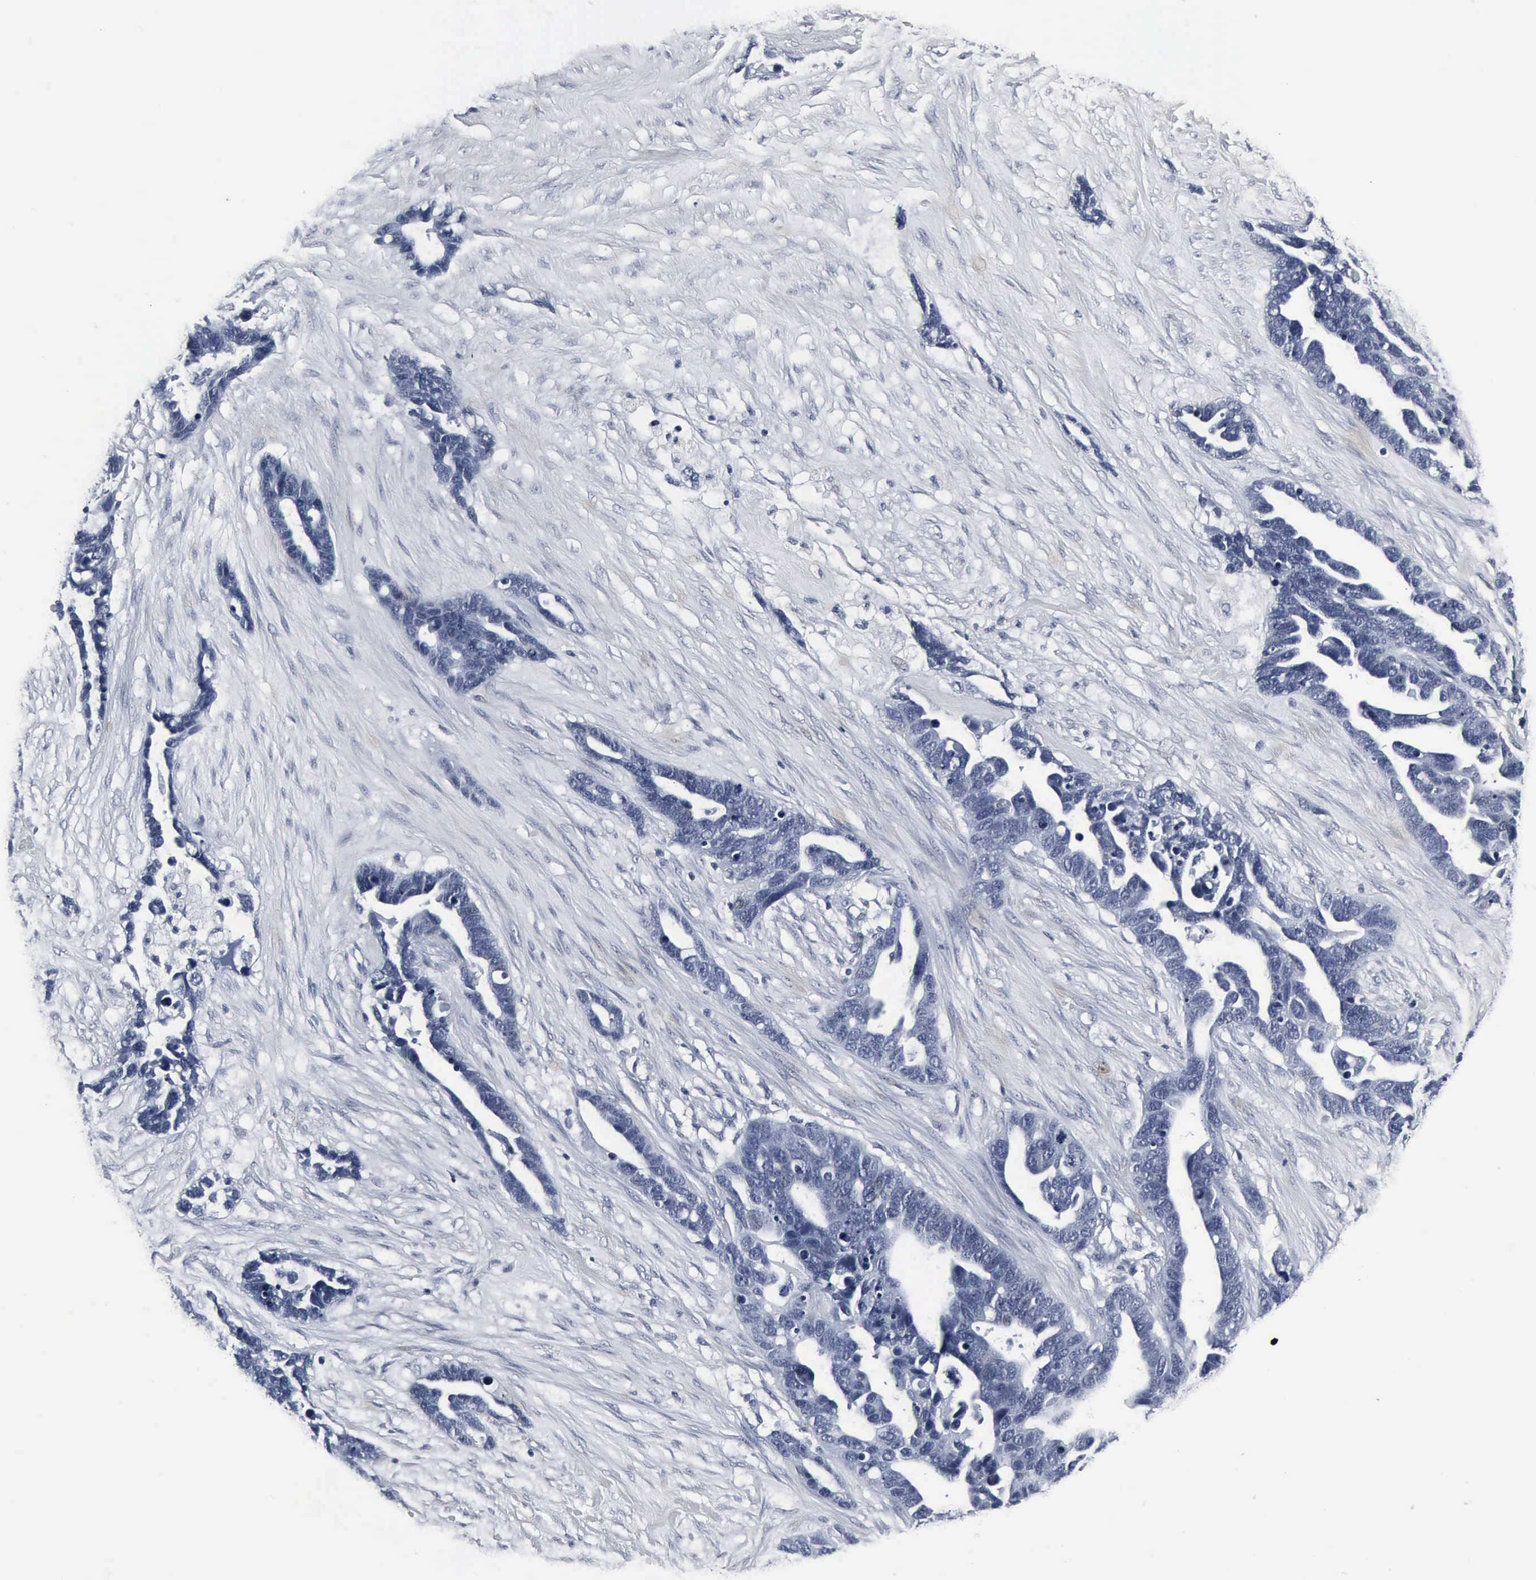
{"staining": {"intensity": "negative", "quantity": "none", "location": "none"}, "tissue": "ovarian cancer", "cell_type": "Tumor cells", "image_type": "cancer", "snomed": [{"axis": "morphology", "description": "Cystadenocarcinoma, serous, NOS"}, {"axis": "topography", "description": "Ovary"}], "caption": "This is an immunohistochemistry (IHC) micrograph of ovarian cancer. There is no expression in tumor cells.", "gene": "SNAP25", "patient": {"sex": "female", "age": 54}}